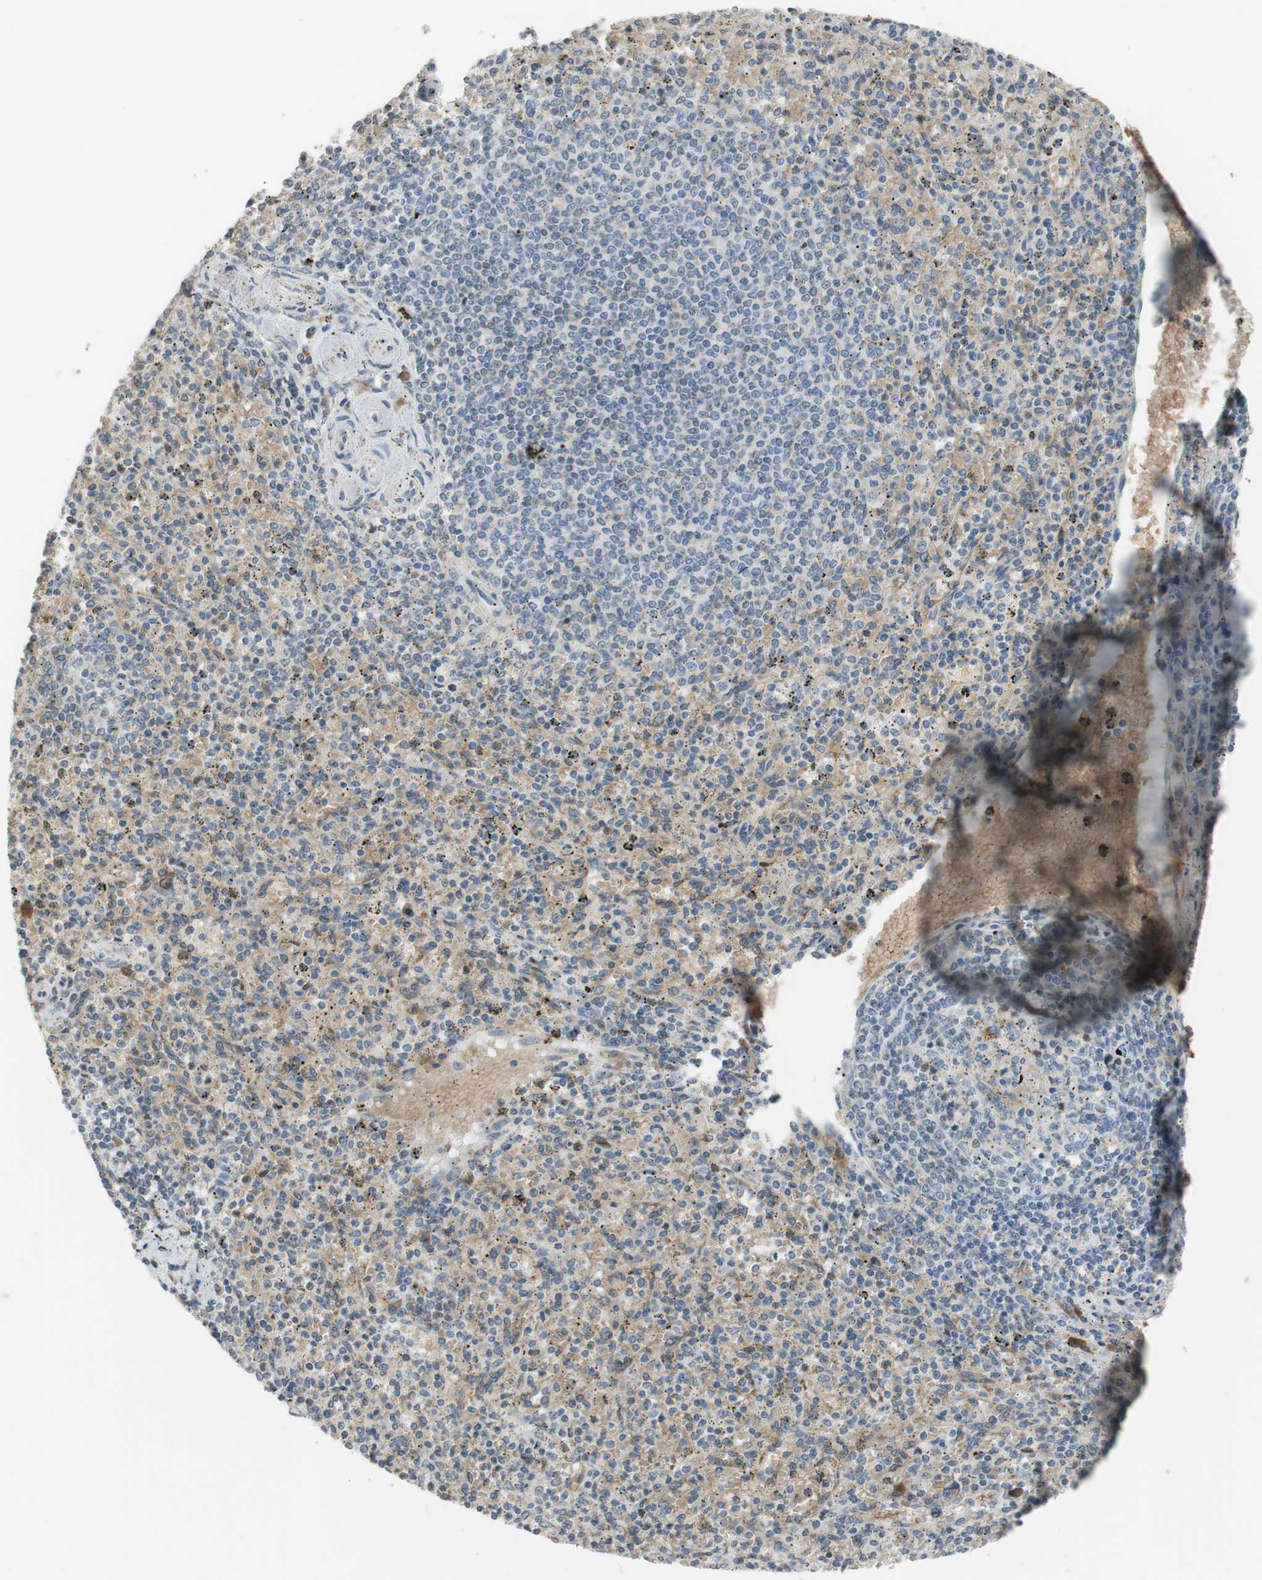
{"staining": {"intensity": "negative", "quantity": "none", "location": "none"}, "tissue": "spleen", "cell_type": "Cells in red pulp", "image_type": "normal", "snomed": [{"axis": "morphology", "description": "Normal tissue, NOS"}, {"axis": "topography", "description": "Spleen"}], "caption": "This is an immunohistochemistry (IHC) image of unremarkable spleen. There is no positivity in cells in red pulp.", "gene": "ADD2", "patient": {"sex": "male", "age": 72}}